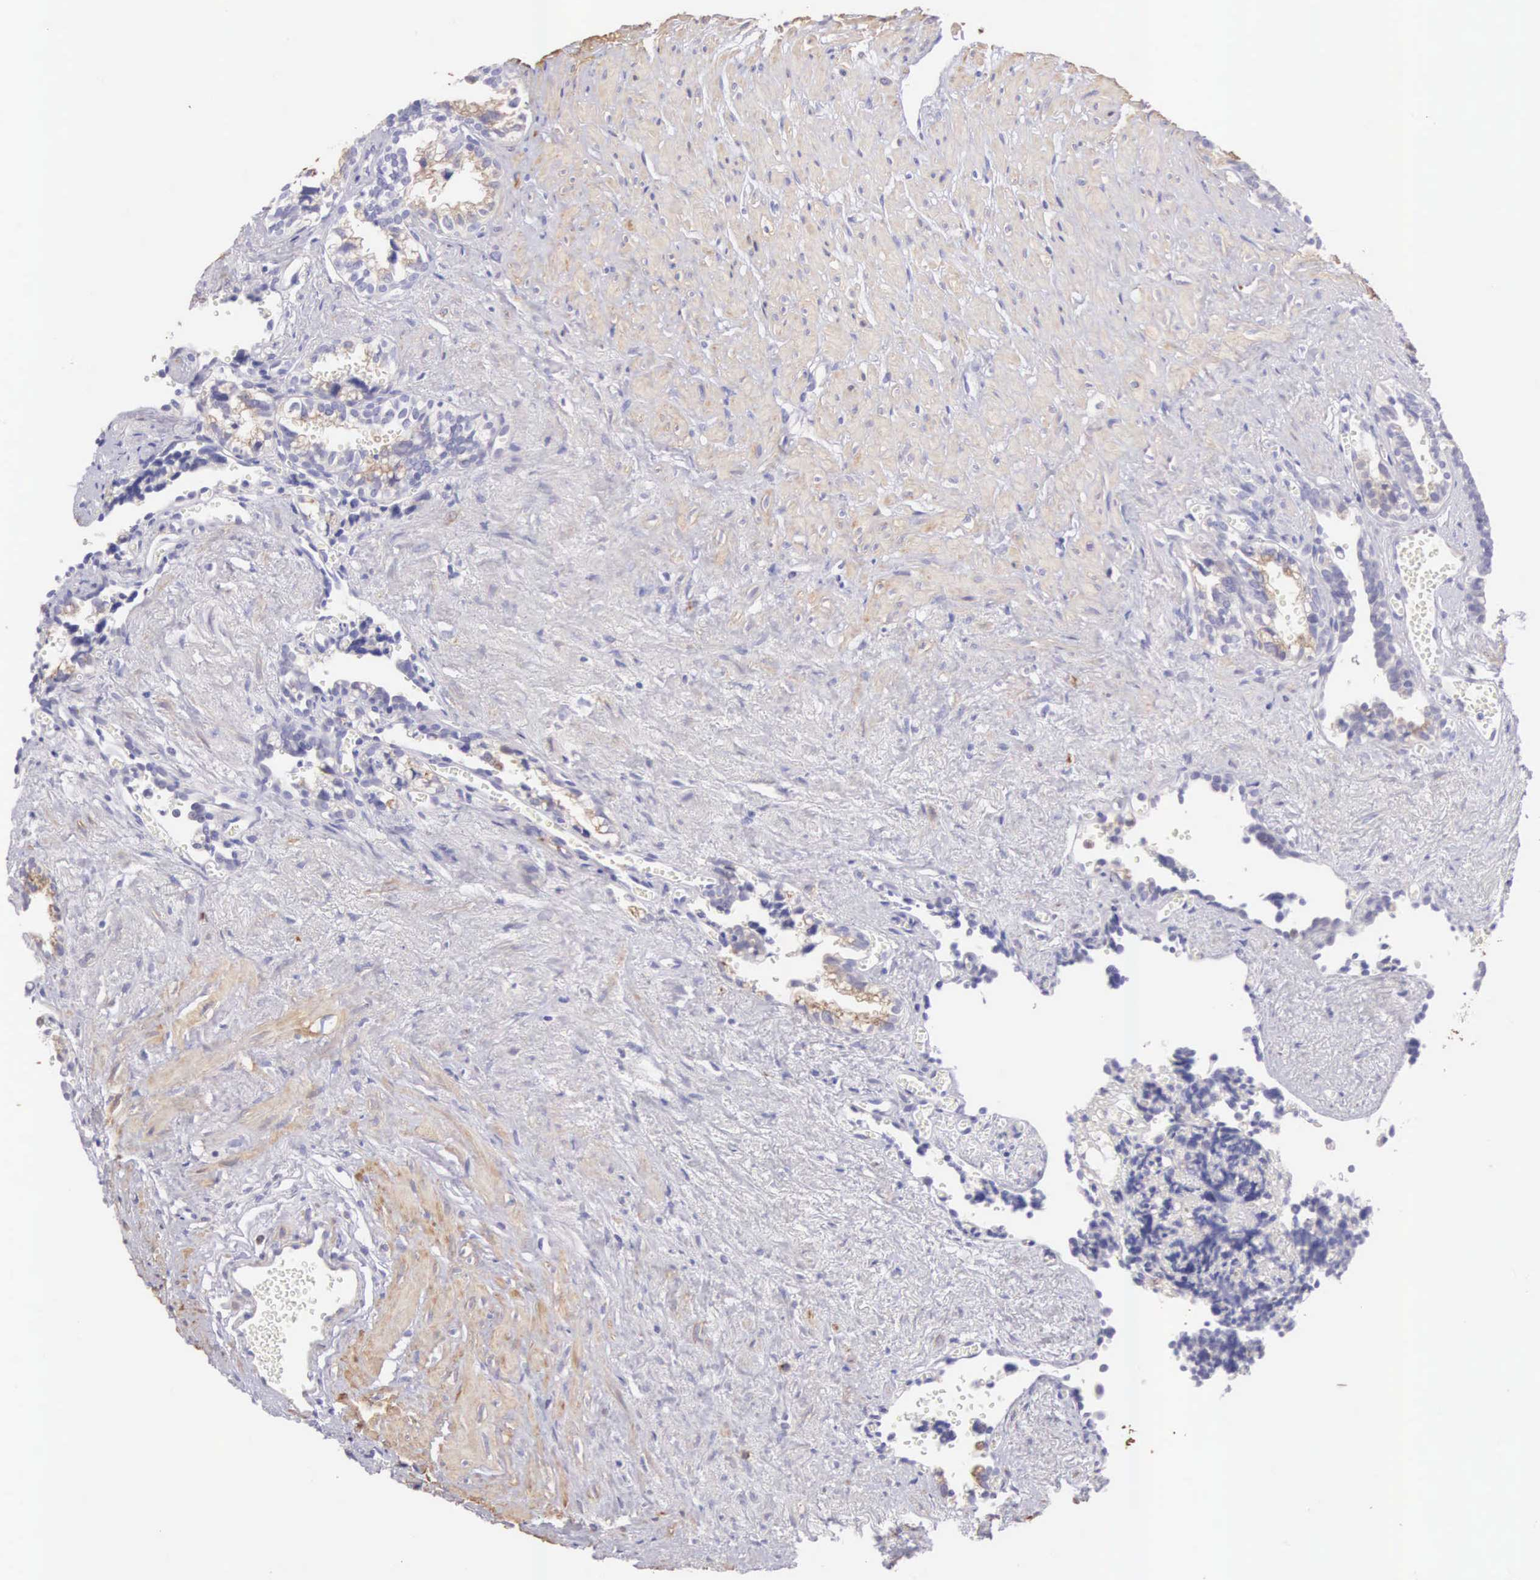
{"staining": {"intensity": "moderate", "quantity": "25%-75%", "location": "cytoplasmic/membranous"}, "tissue": "seminal vesicle", "cell_type": "Glandular cells", "image_type": "normal", "snomed": [{"axis": "morphology", "description": "Normal tissue, NOS"}, {"axis": "topography", "description": "Seminal veicle"}], "caption": "A brown stain highlights moderate cytoplasmic/membranous staining of a protein in glandular cells of normal seminal vesicle. (Stains: DAB in brown, nuclei in blue, Microscopy: brightfield microscopy at high magnification).", "gene": "ARFGAP3", "patient": {"sex": "male", "age": 60}}